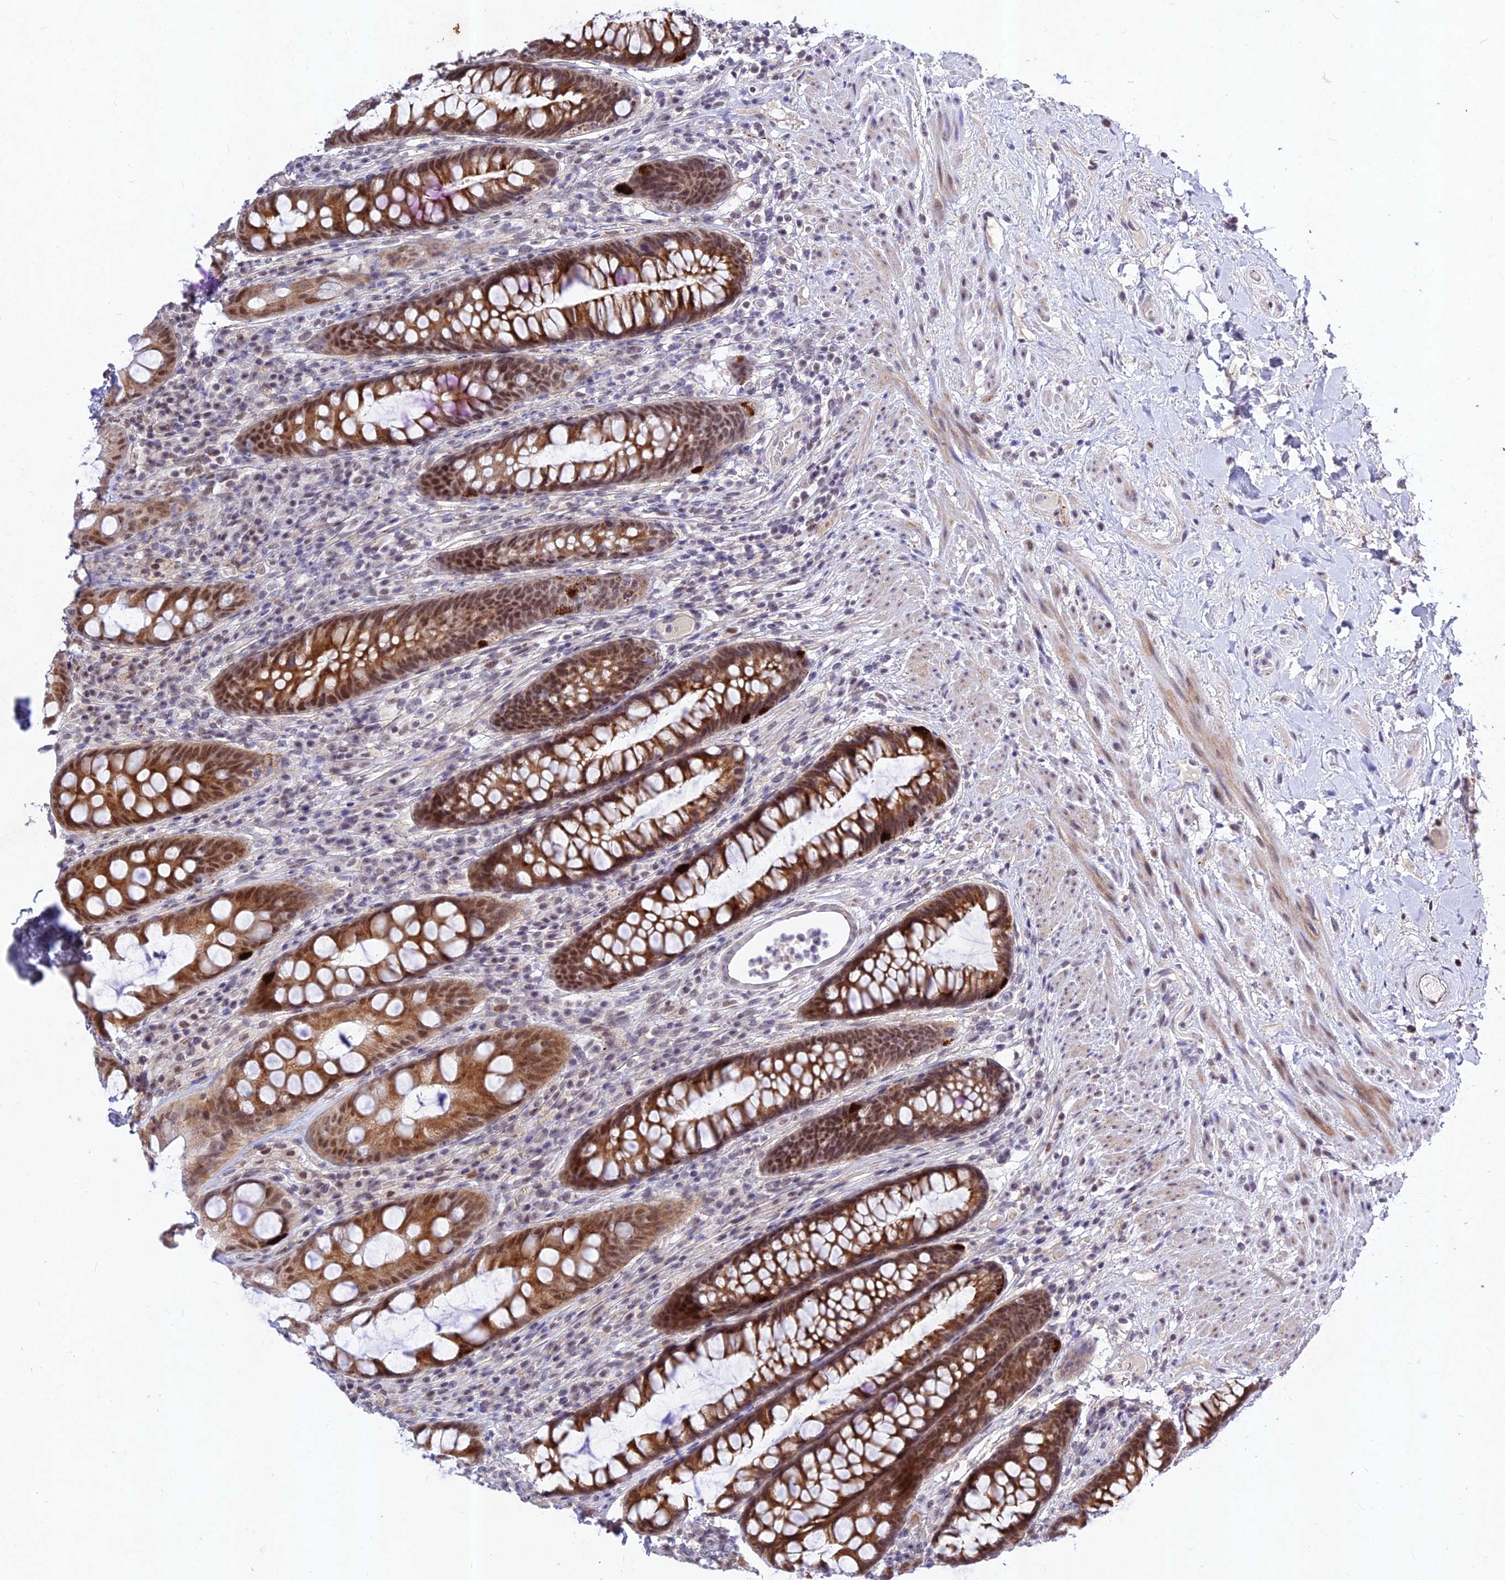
{"staining": {"intensity": "moderate", "quantity": ">75%", "location": "cytoplasmic/membranous,nuclear"}, "tissue": "rectum", "cell_type": "Glandular cells", "image_type": "normal", "snomed": [{"axis": "morphology", "description": "Normal tissue, NOS"}, {"axis": "topography", "description": "Rectum"}], "caption": "Protein positivity by immunohistochemistry (IHC) displays moderate cytoplasmic/membranous,nuclear expression in about >75% of glandular cells in normal rectum. (DAB (3,3'-diaminobenzidine) IHC, brown staining for protein, blue staining for nuclei).", "gene": "RAVER1", "patient": {"sex": "male", "age": 74}}